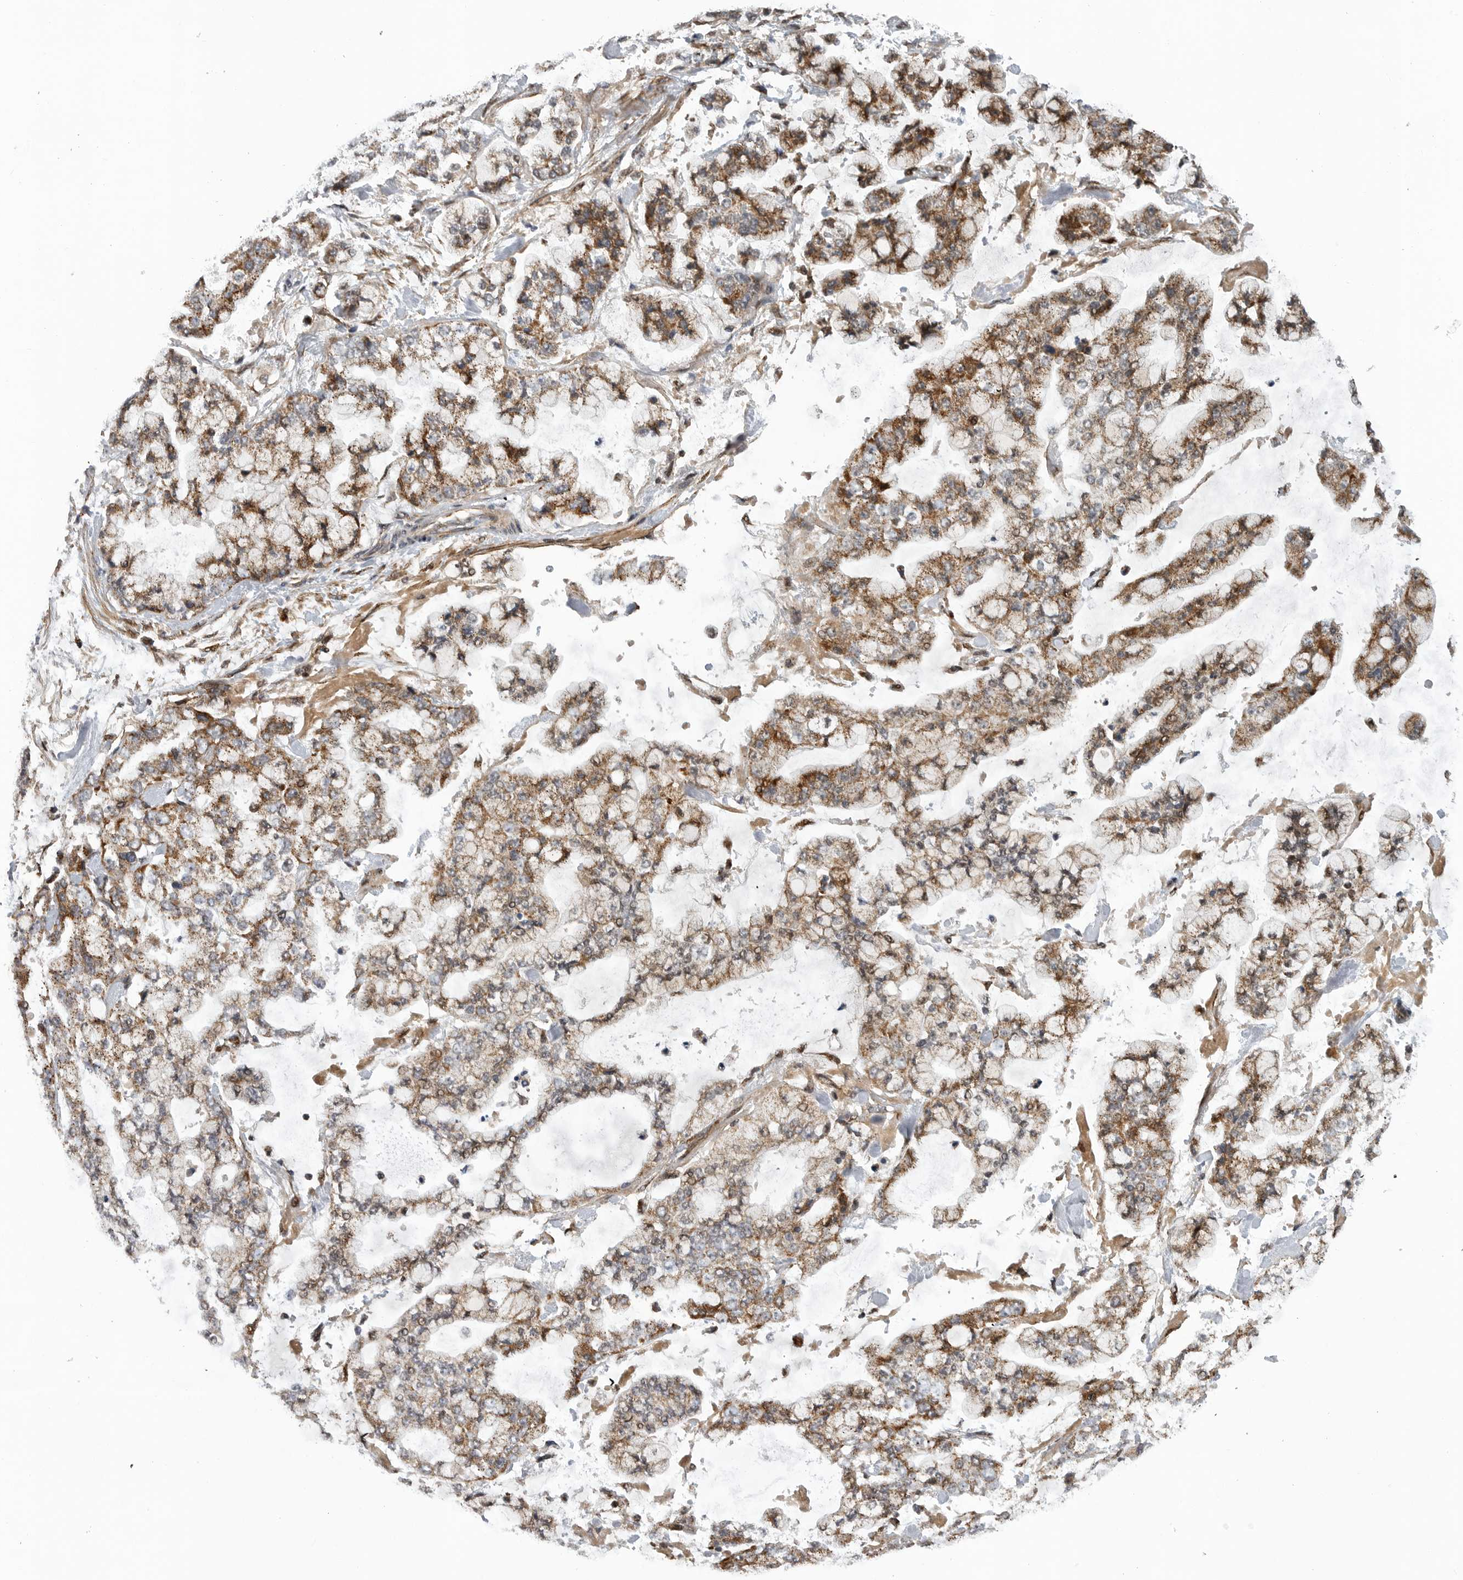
{"staining": {"intensity": "moderate", "quantity": ">75%", "location": "cytoplasmic/membranous"}, "tissue": "stomach cancer", "cell_type": "Tumor cells", "image_type": "cancer", "snomed": [{"axis": "morphology", "description": "Normal tissue, NOS"}, {"axis": "morphology", "description": "Adenocarcinoma, NOS"}, {"axis": "topography", "description": "Stomach, upper"}, {"axis": "topography", "description": "Stomach"}], "caption": "An IHC micrograph of neoplastic tissue is shown. Protein staining in brown labels moderate cytoplasmic/membranous positivity in stomach adenocarcinoma within tumor cells.", "gene": "TMPRSS11F", "patient": {"sex": "male", "age": 76}}